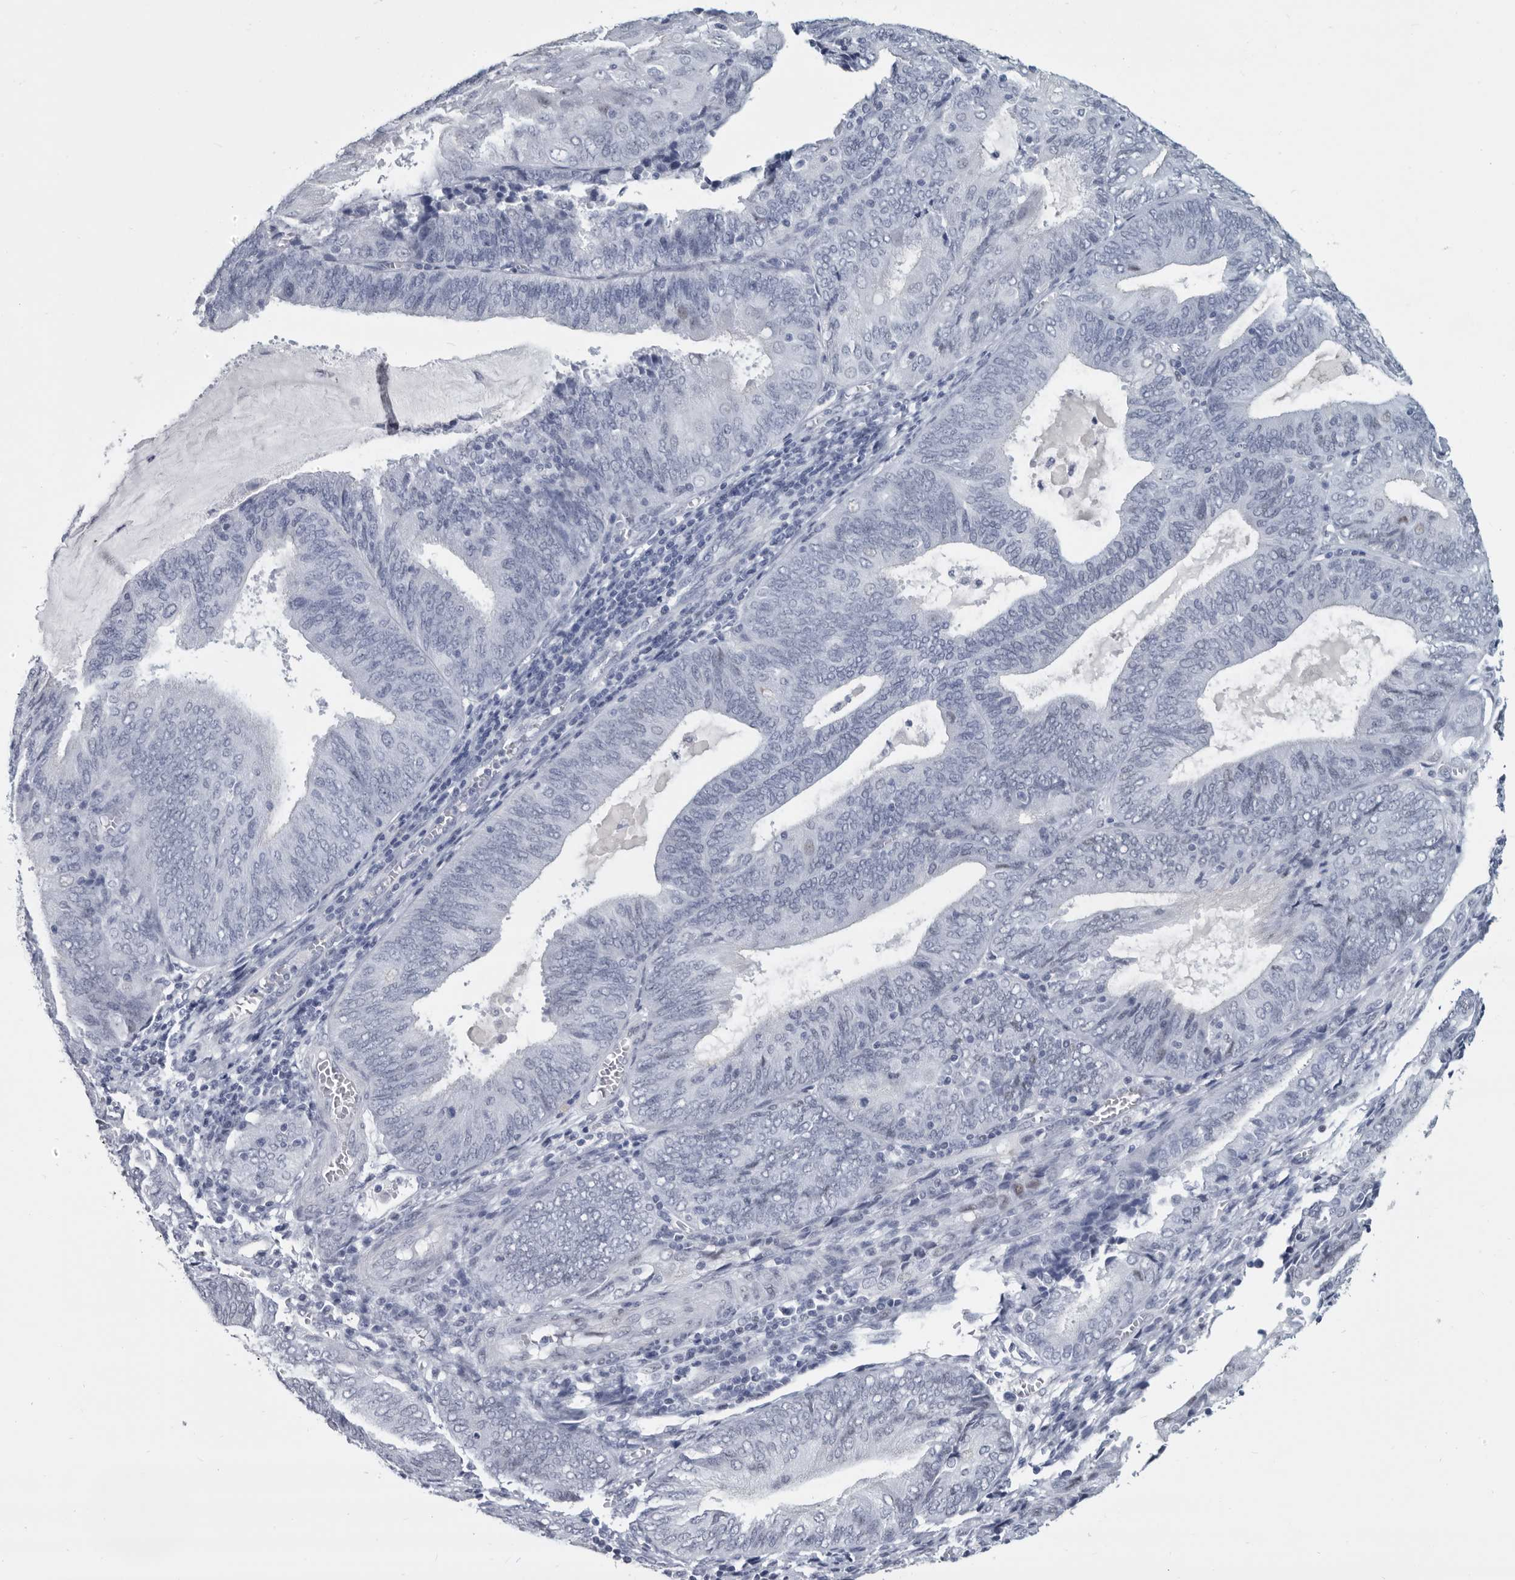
{"staining": {"intensity": "negative", "quantity": "none", "location": "none"}, "tissue": "endometrial cancer", "cell_type": "Tumor cells", "image_type": "cancer", "snomed": [{"axis": "morphology", "description": "Adenocarcinoma, NOS"}, {"axis": "topography", "description": "Endometrium"}], "caption": "The photomicrograph displays no significant positivity in tumor cells of endometrial adenocarcinoma. (Stains: DAB (3,3'-diaminobenzidine) immunohistochemistry (IHC) with hematoxylin counter stain, Microscopy: brightfield microscopy at high magnification).", "gene": "WRAP73", "patient": {"sex": "female", "age": 81}}